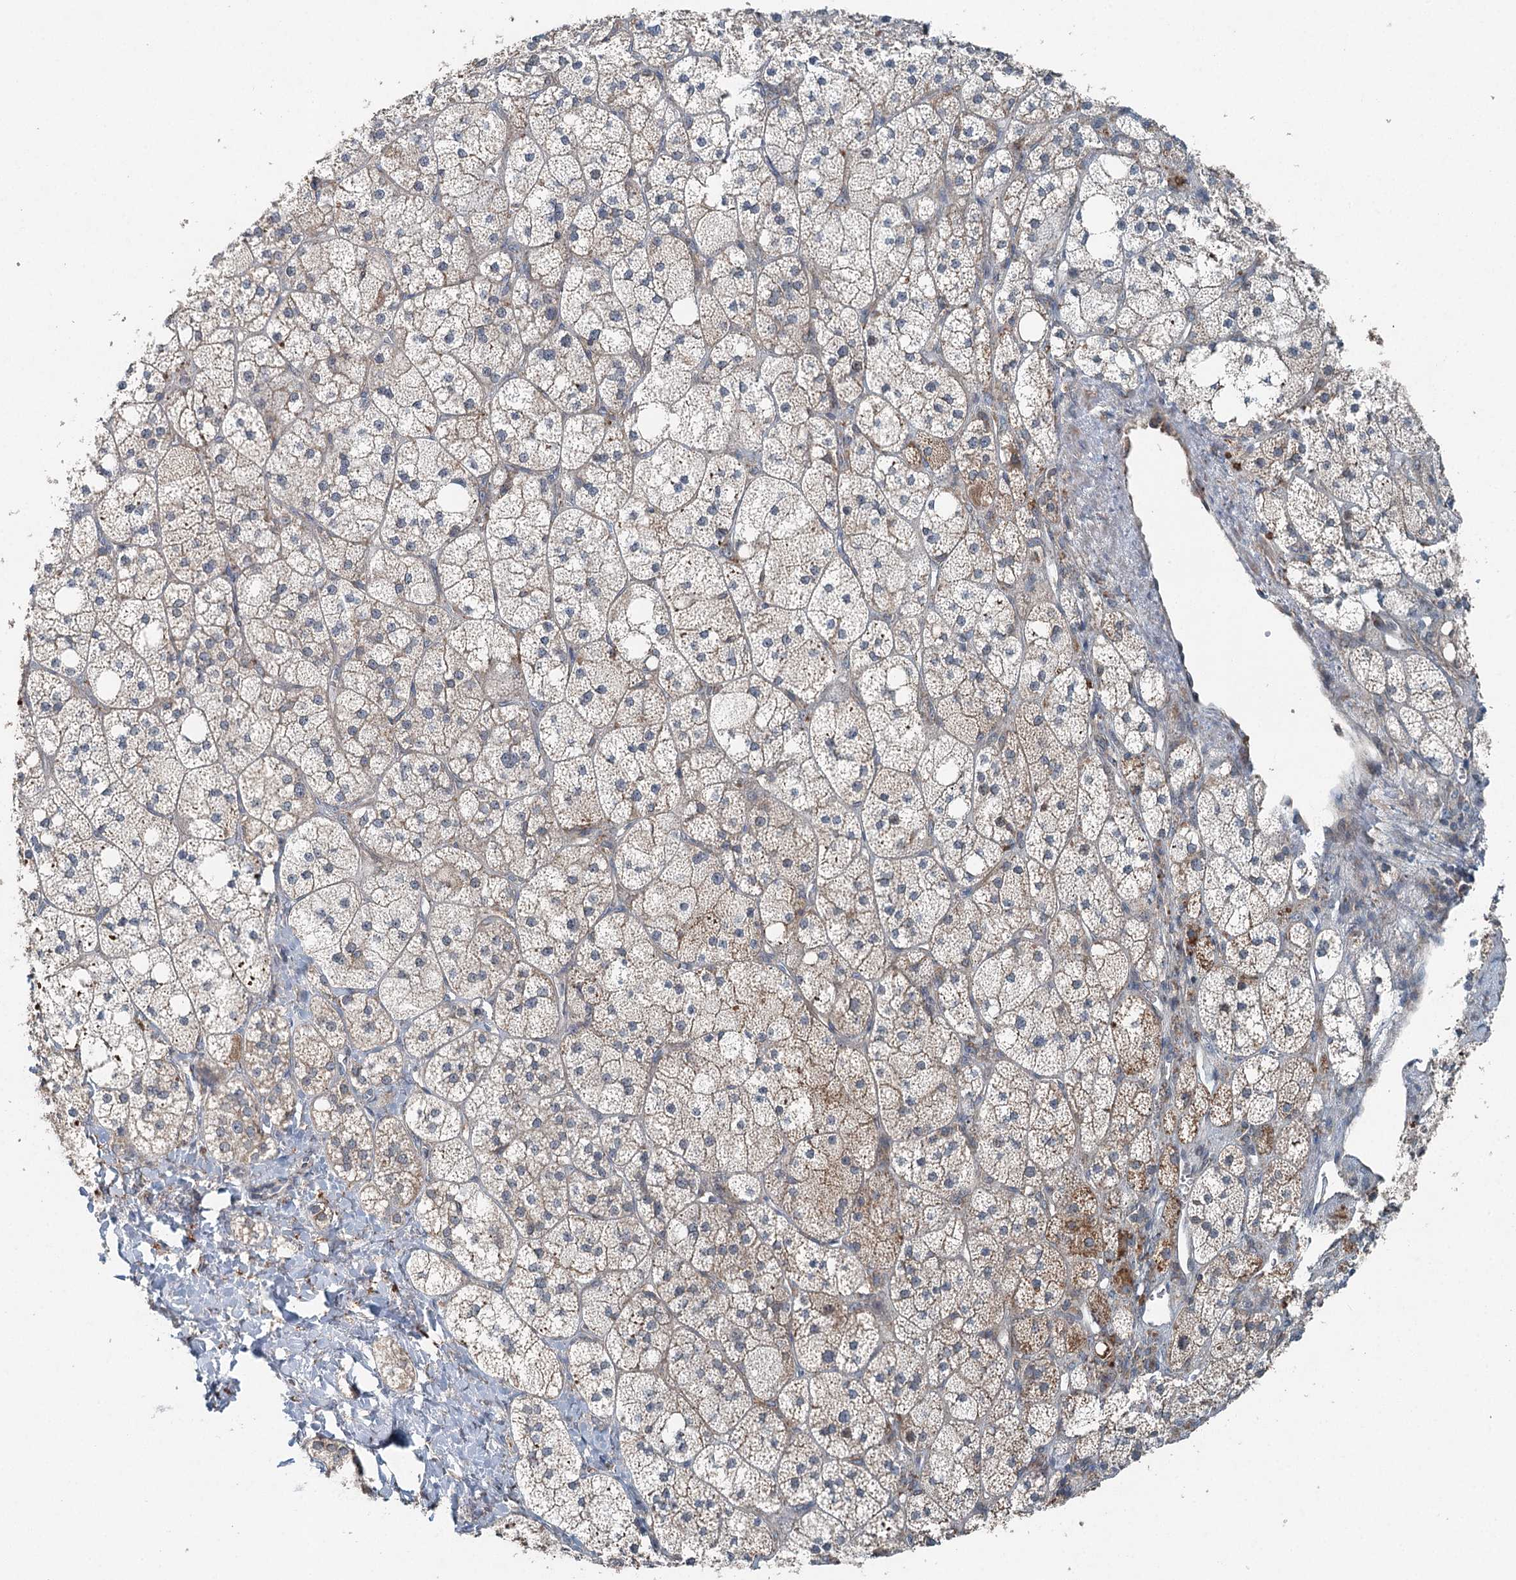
{"staining": {"intensity": "moderate", "quantity": "25%-75%", "location": "cytoplasmic/membranous"}, "tissue": "adrenal gland", "cell_type": "Glandular cells", "image_type": "normal", "snomed": [{"axis": "morphology", "description": "Normal tissue, NOS"}, {"axis": "topography", "description": "Adrenal gland"}], "caption": "Immunohistochemical staining of normal adrenal gland shows moderate cytoplasmic/membranous protein expression in approximately 25%-75% of glandular cells.", "gene": "SKIC3", "patient": {"sex": "male", "age": 61}}